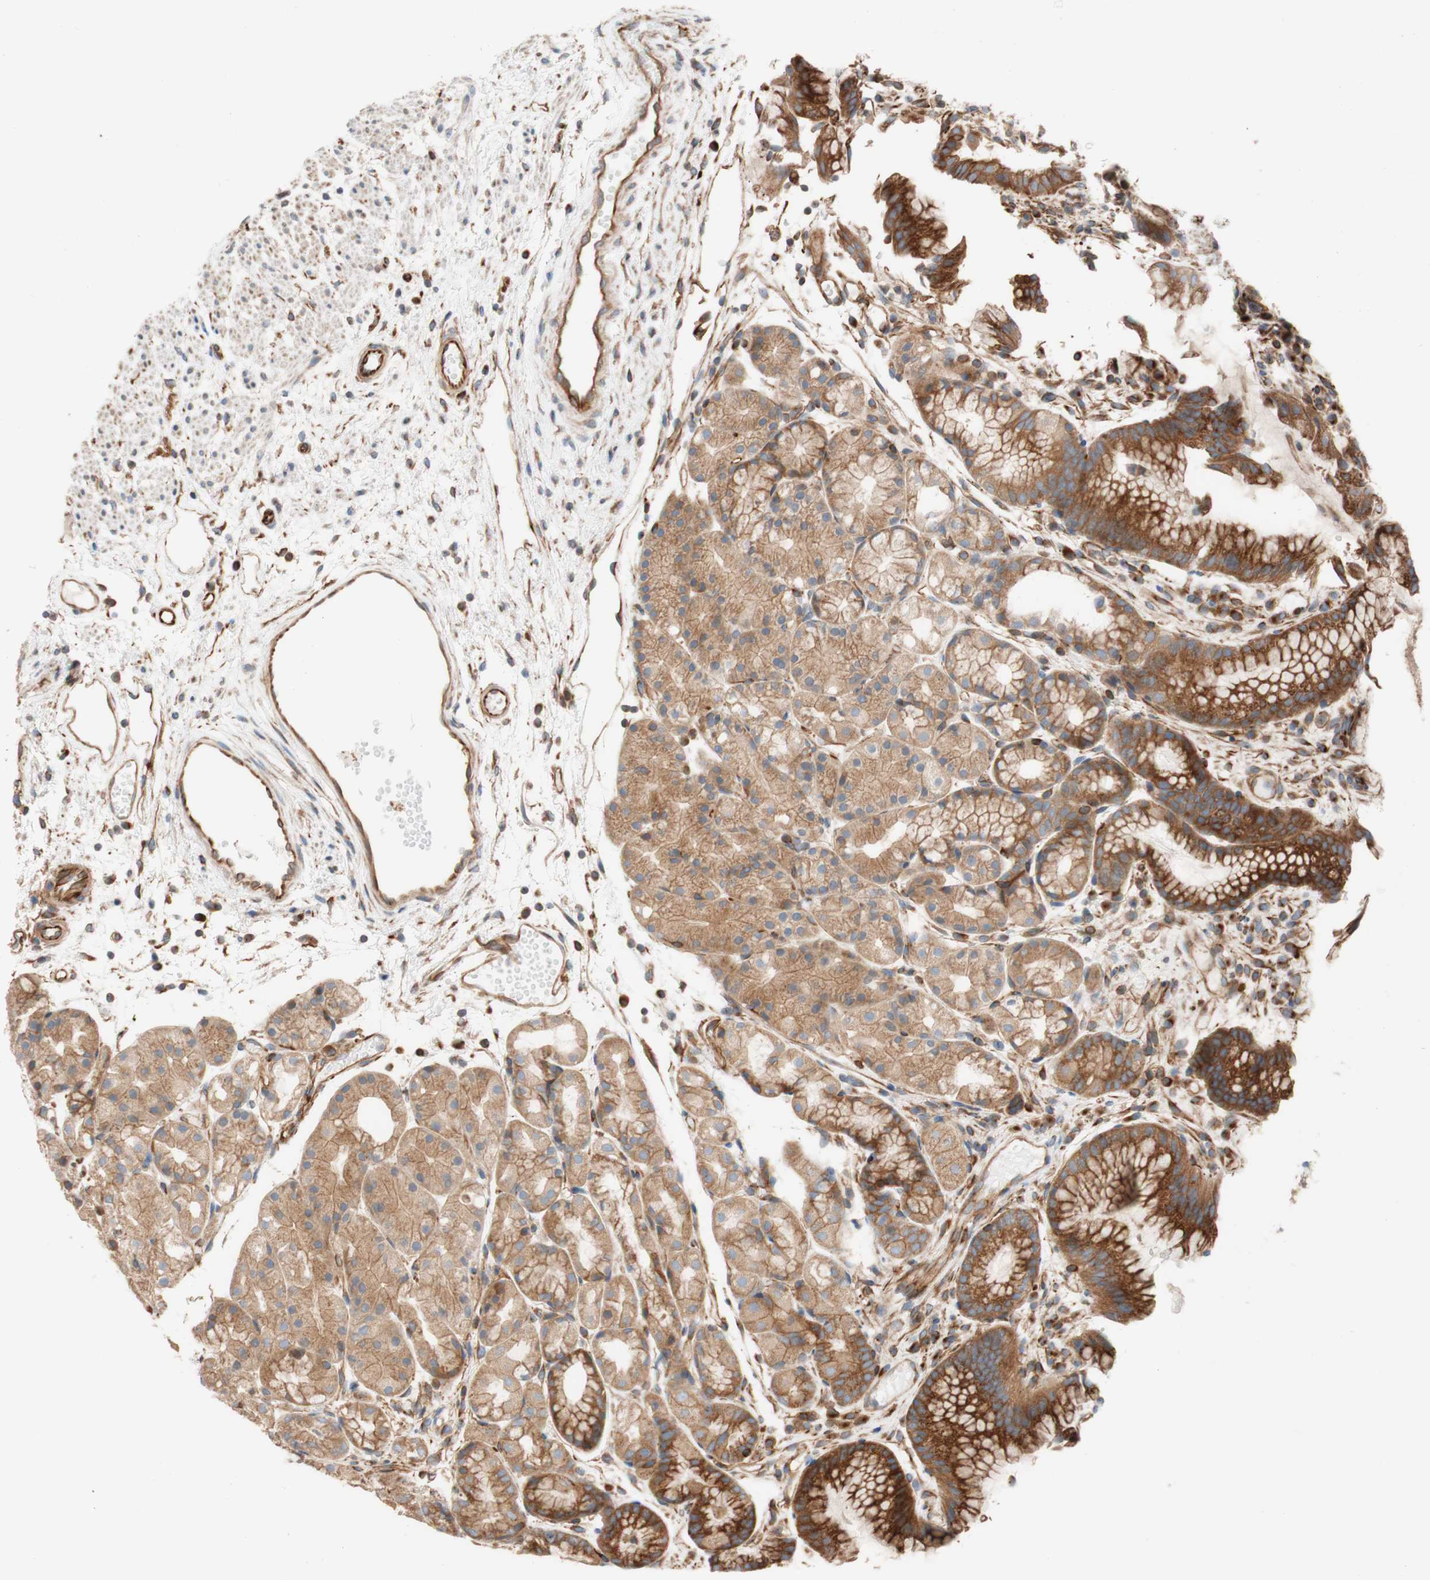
{"staining": {"intensity": "moderate", "quantity": "25%-75%", "location": "cytoplasmic/membranous"}, "tissue": "stomach", "cell_type": "Glandular cells", "image_type": "normal", "snomed": [{"axis": "morphology", "description": "Normal tissue, NOS"}, {"axis": "topography", "description": "Stomach, upper"}], "caption": "Immunohistochemical staining of benign human stomach displays 25%-75% levels of moderate cytoplasmic/membranous protein expression in about 25%-75% of glandular cells. (brown staining indicates protein expression, while blue staining denotes nuclei).", "gene": "C1orf43", "patient": {"sex": "male", "age": 72}}